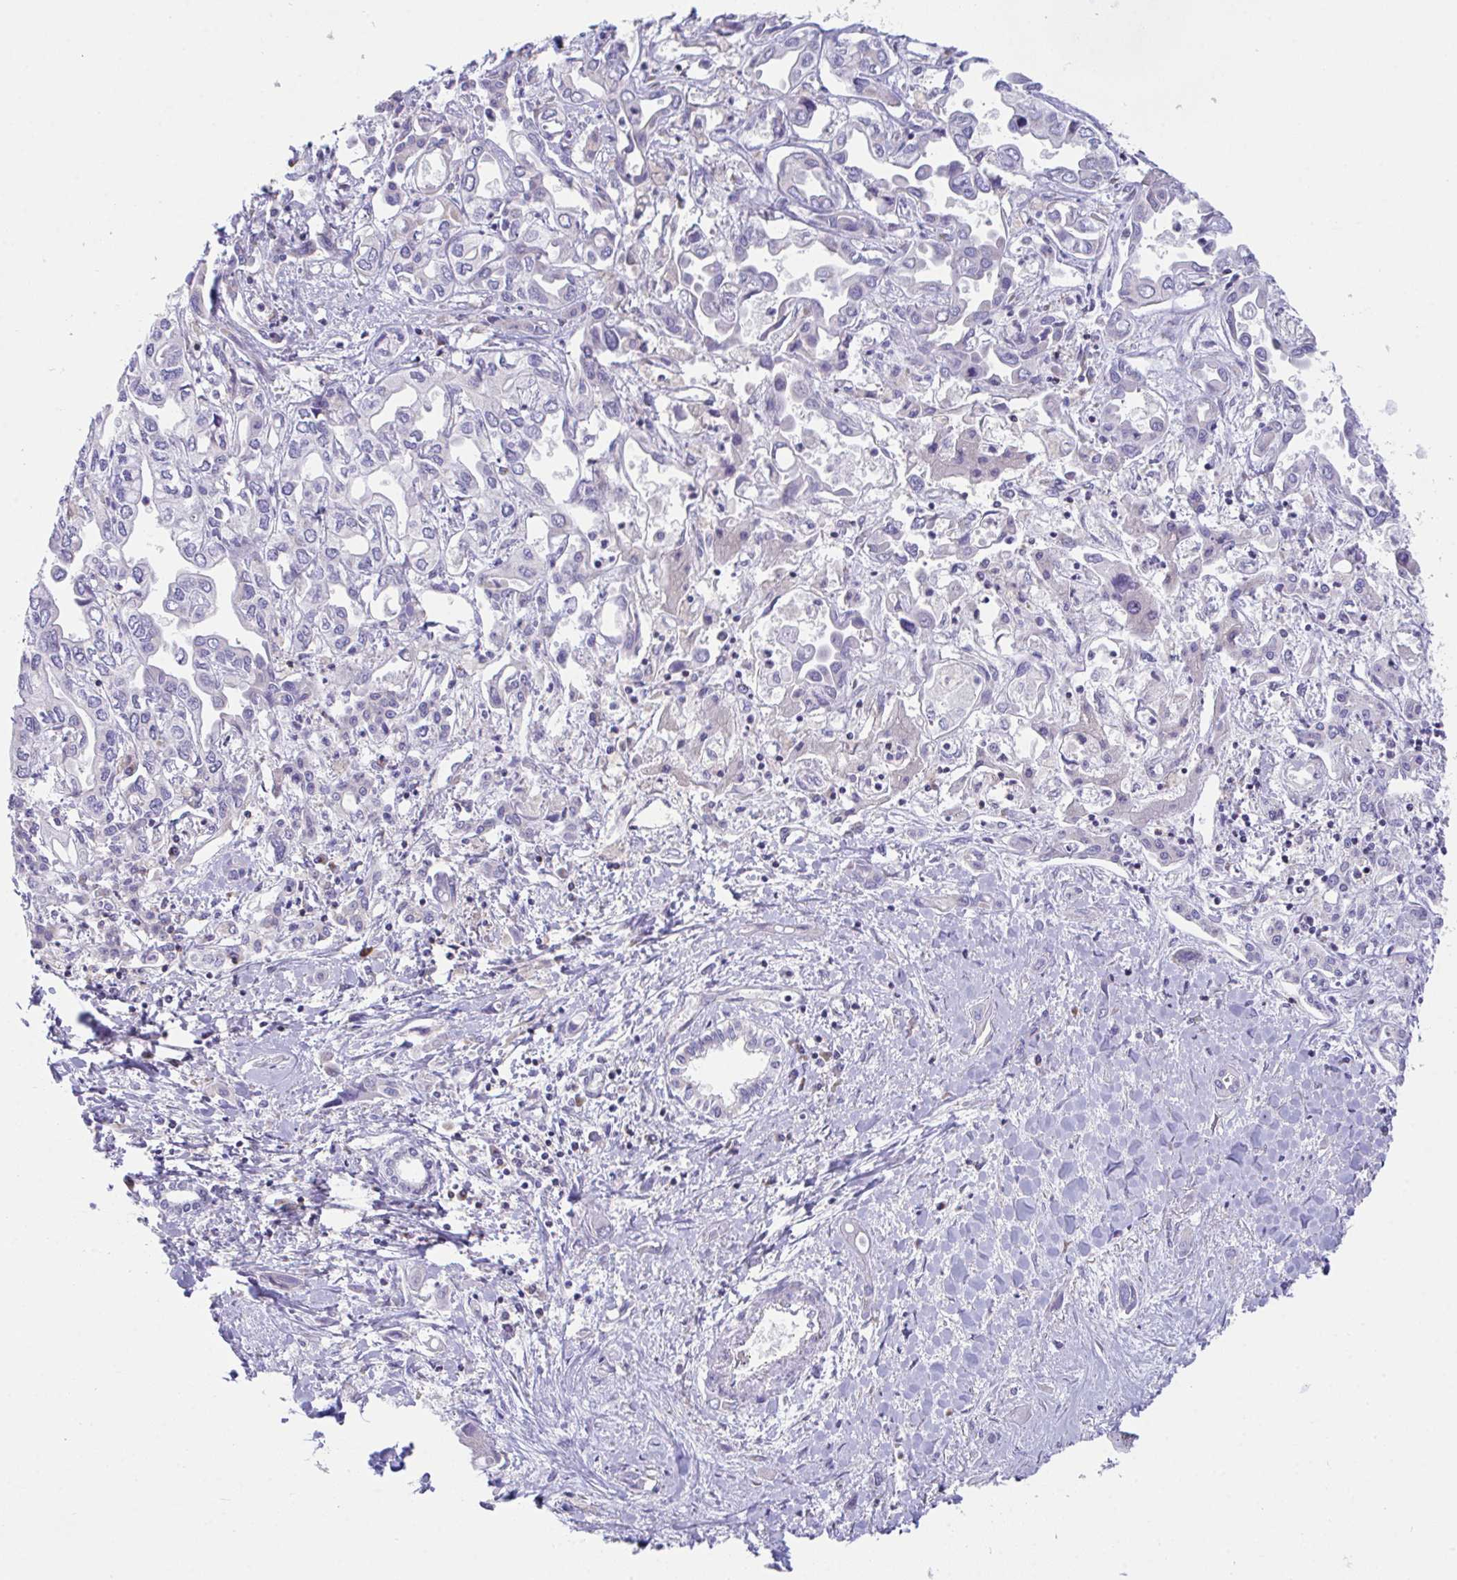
{"staining": {"intensity": "negative", "quantity": "none", "location": "none"}, "tissue": "liver cancer", "cell_type": "Tumor cells", "image_type": "cancer", "snomed": [{"axis": "morphology", "description": "Cholangiocarcinoma"}, {"axis": "topography", "description": "Liver"}], "caption": "Micrograph shows no protein staining in tumor cells of liver cancer (cholangiocarcinoma) tissue.", "gene": "MIA3", "patient": {"sex": "female", "age": 64}}